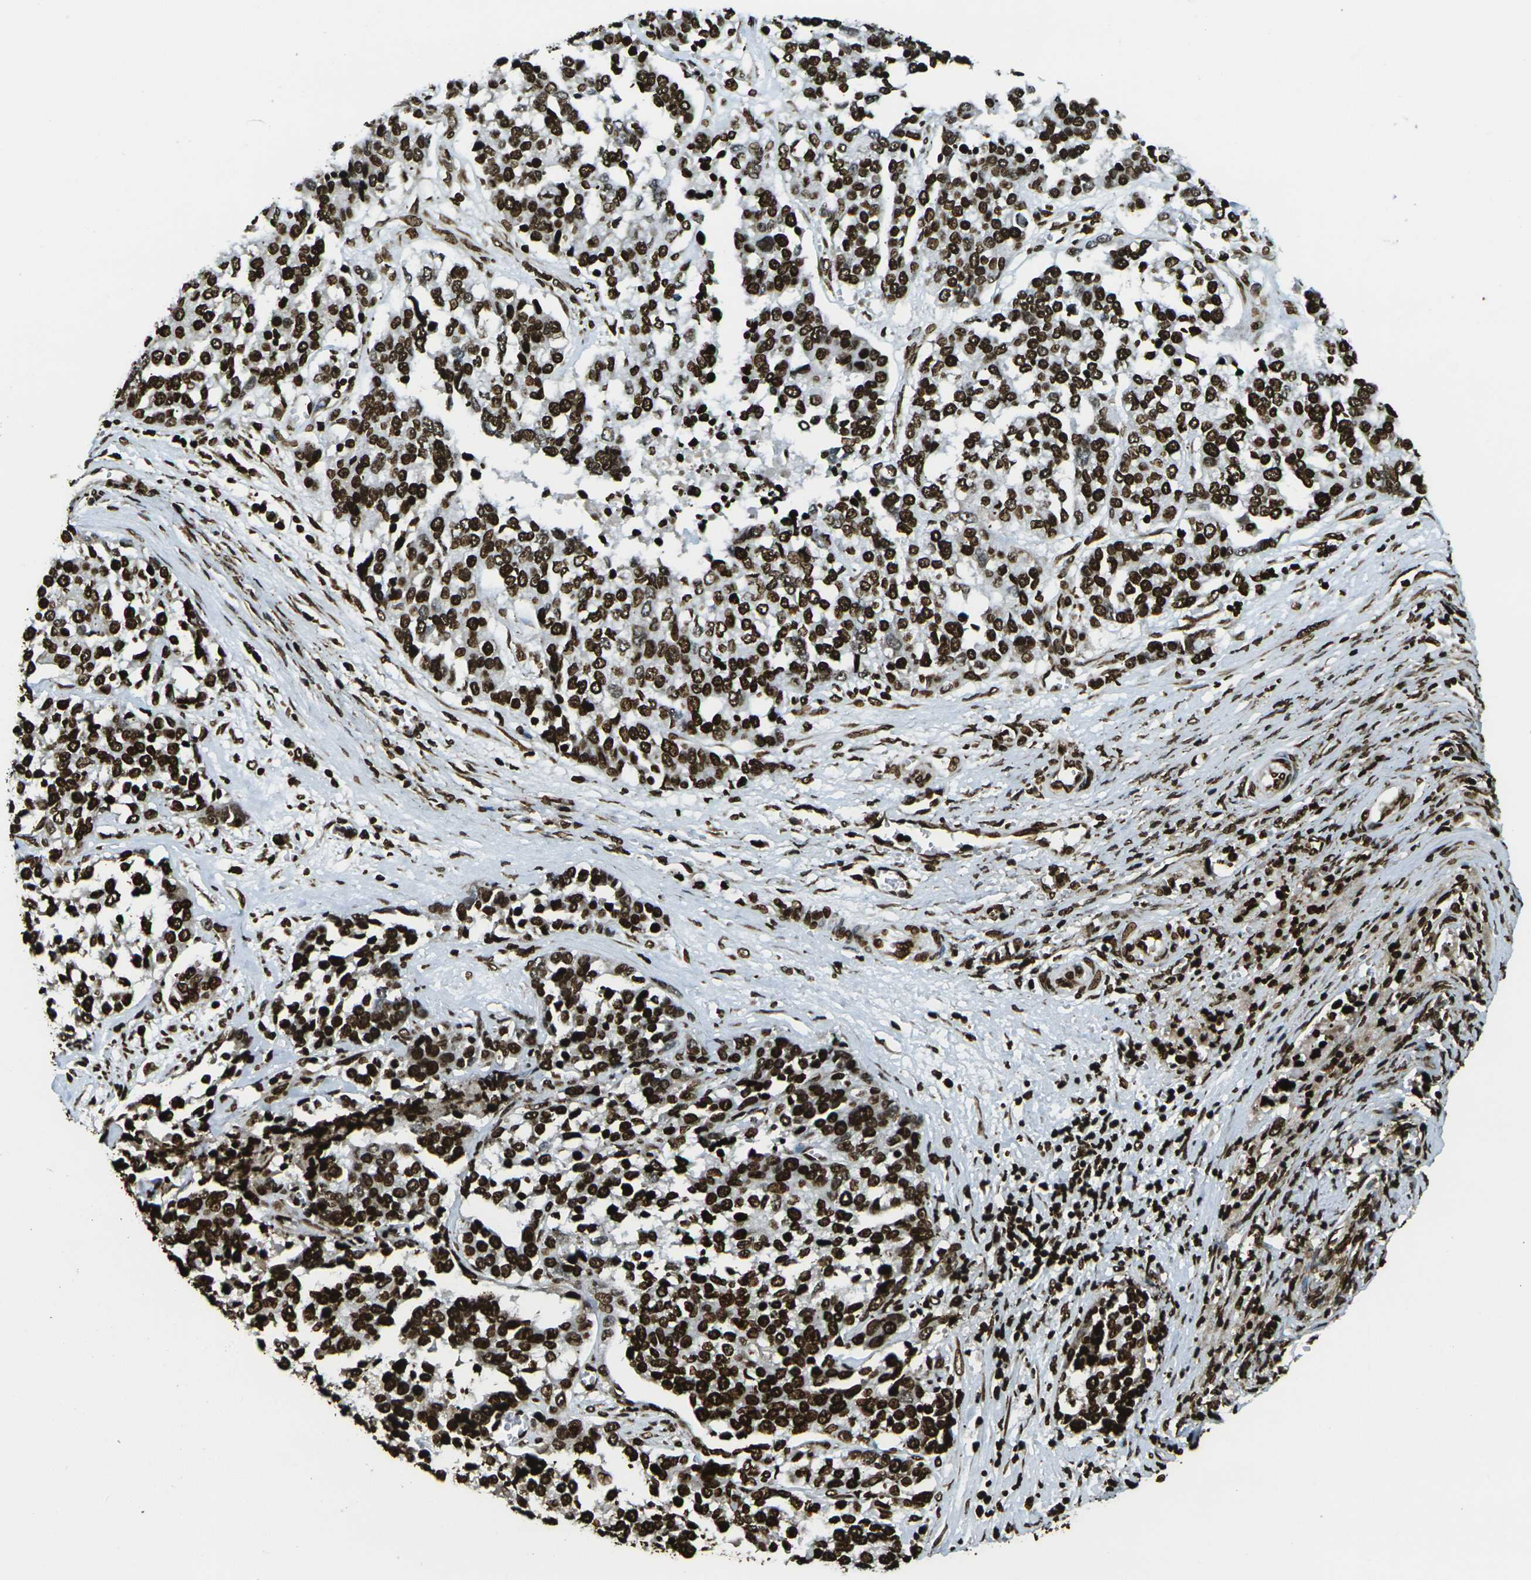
{"staining": {"intensity": "strong", "quantity": ">75%", "location": "nuclear"}, "tissue": "ovarian cancer", "cell_type": "Tumor cells", "image_type": "cancer", "snomed": [{"axis": "morphology", "description": "Cystadenocarcinoma, serous, NOS"}, {"axis": "topography", "description": "Ovary"}], "caption": "Strong nuclear positivity is identified in about >75% of tumor cells in ovarian cancer.", "gene": "H1-2", "patient": {"sex": "female", "age": 44}}